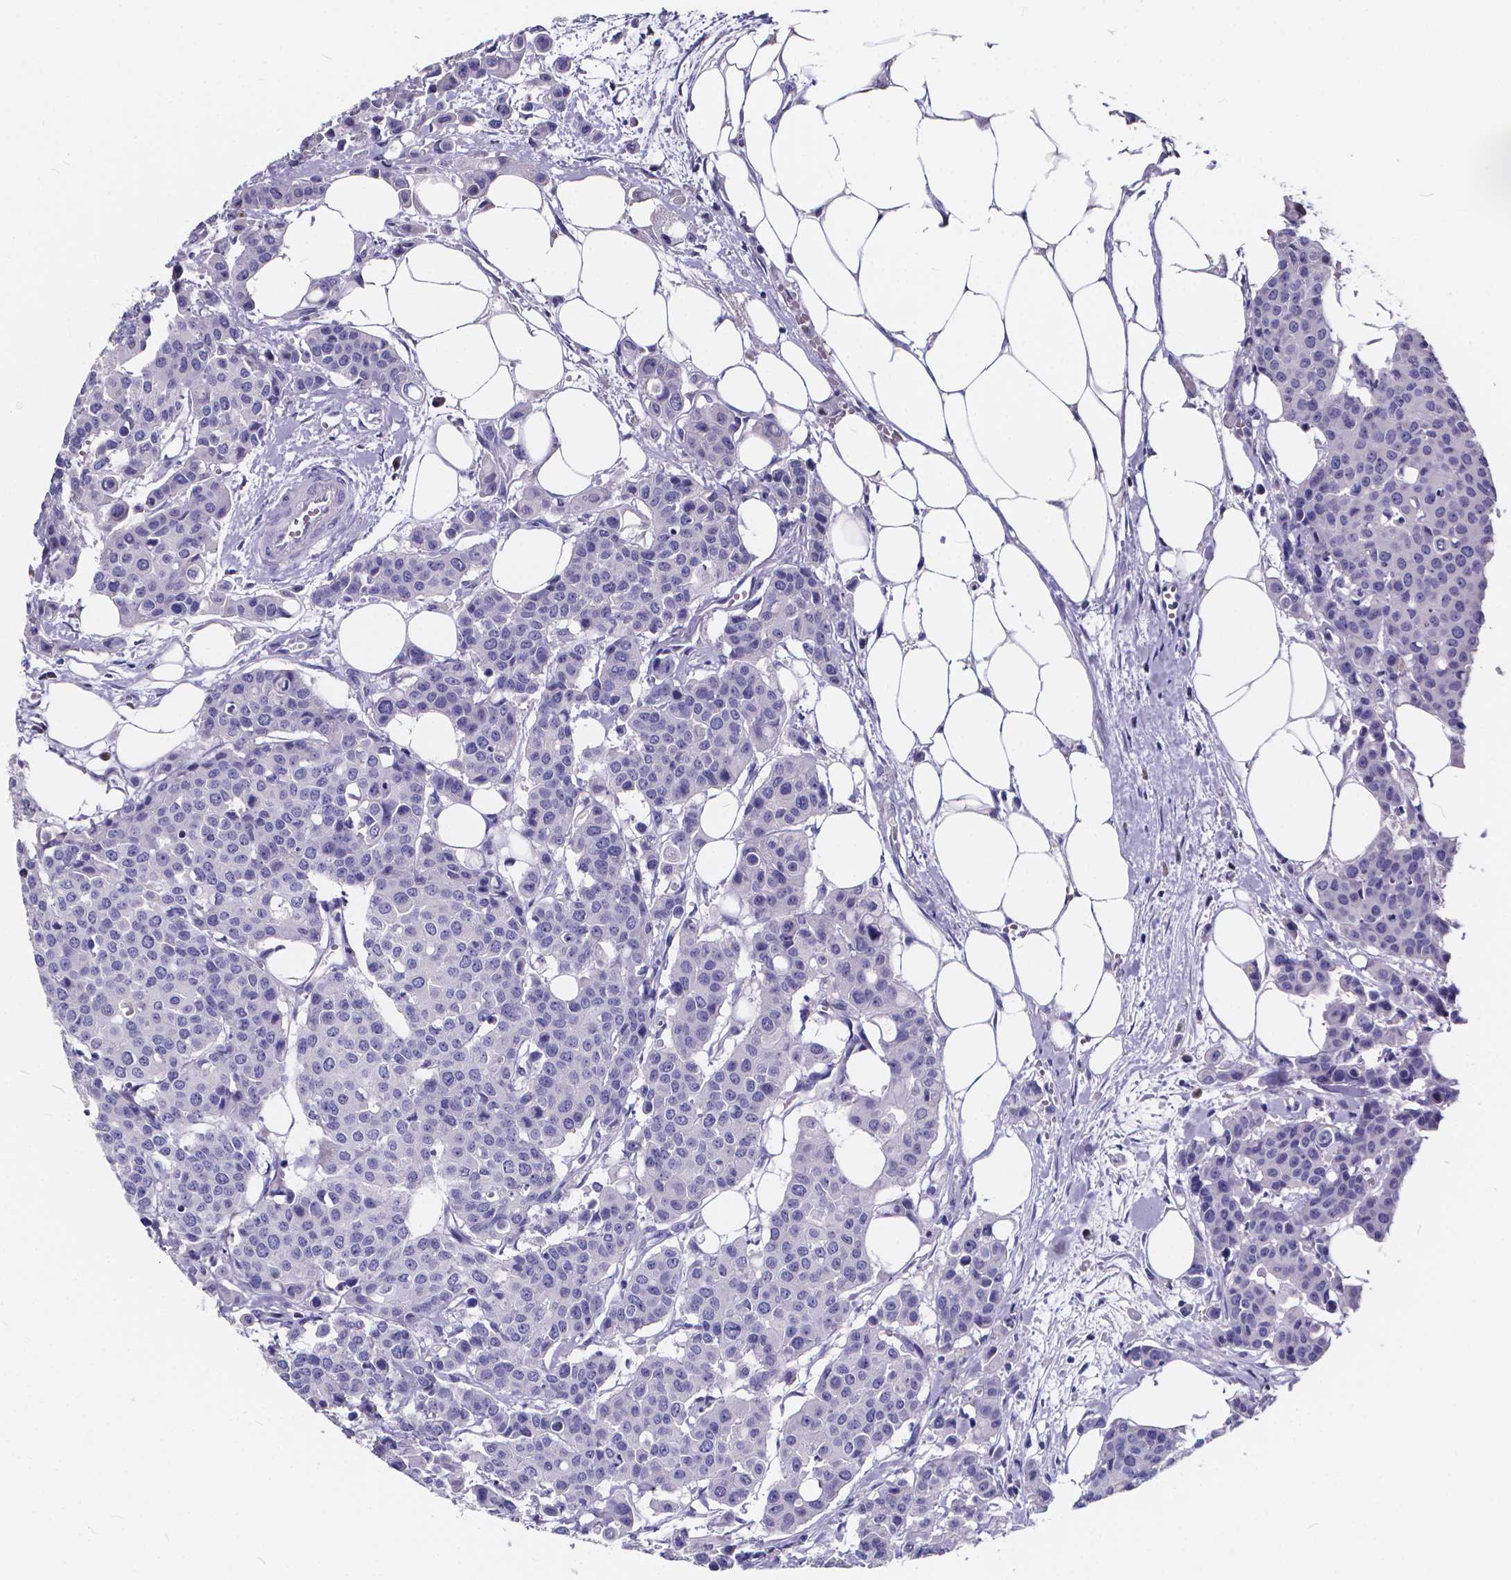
{"staining": {"intensity": "negative", "quantity": "none", "location": "none"}, "tissue": "carcinoid", "cell_type": "Tumor cells", "image_type": "cancer", "snomed": [{"axis": "morphology", "description": "Carcinoid, malignant, NOS"}, {"axis": "topography", "description": "Colon"}], "caption": "Tumor cells show no significant protein expression in malignant carcinoid.", "gene": "SPEF2", "patient": {"sex": "male", "age": 81}}